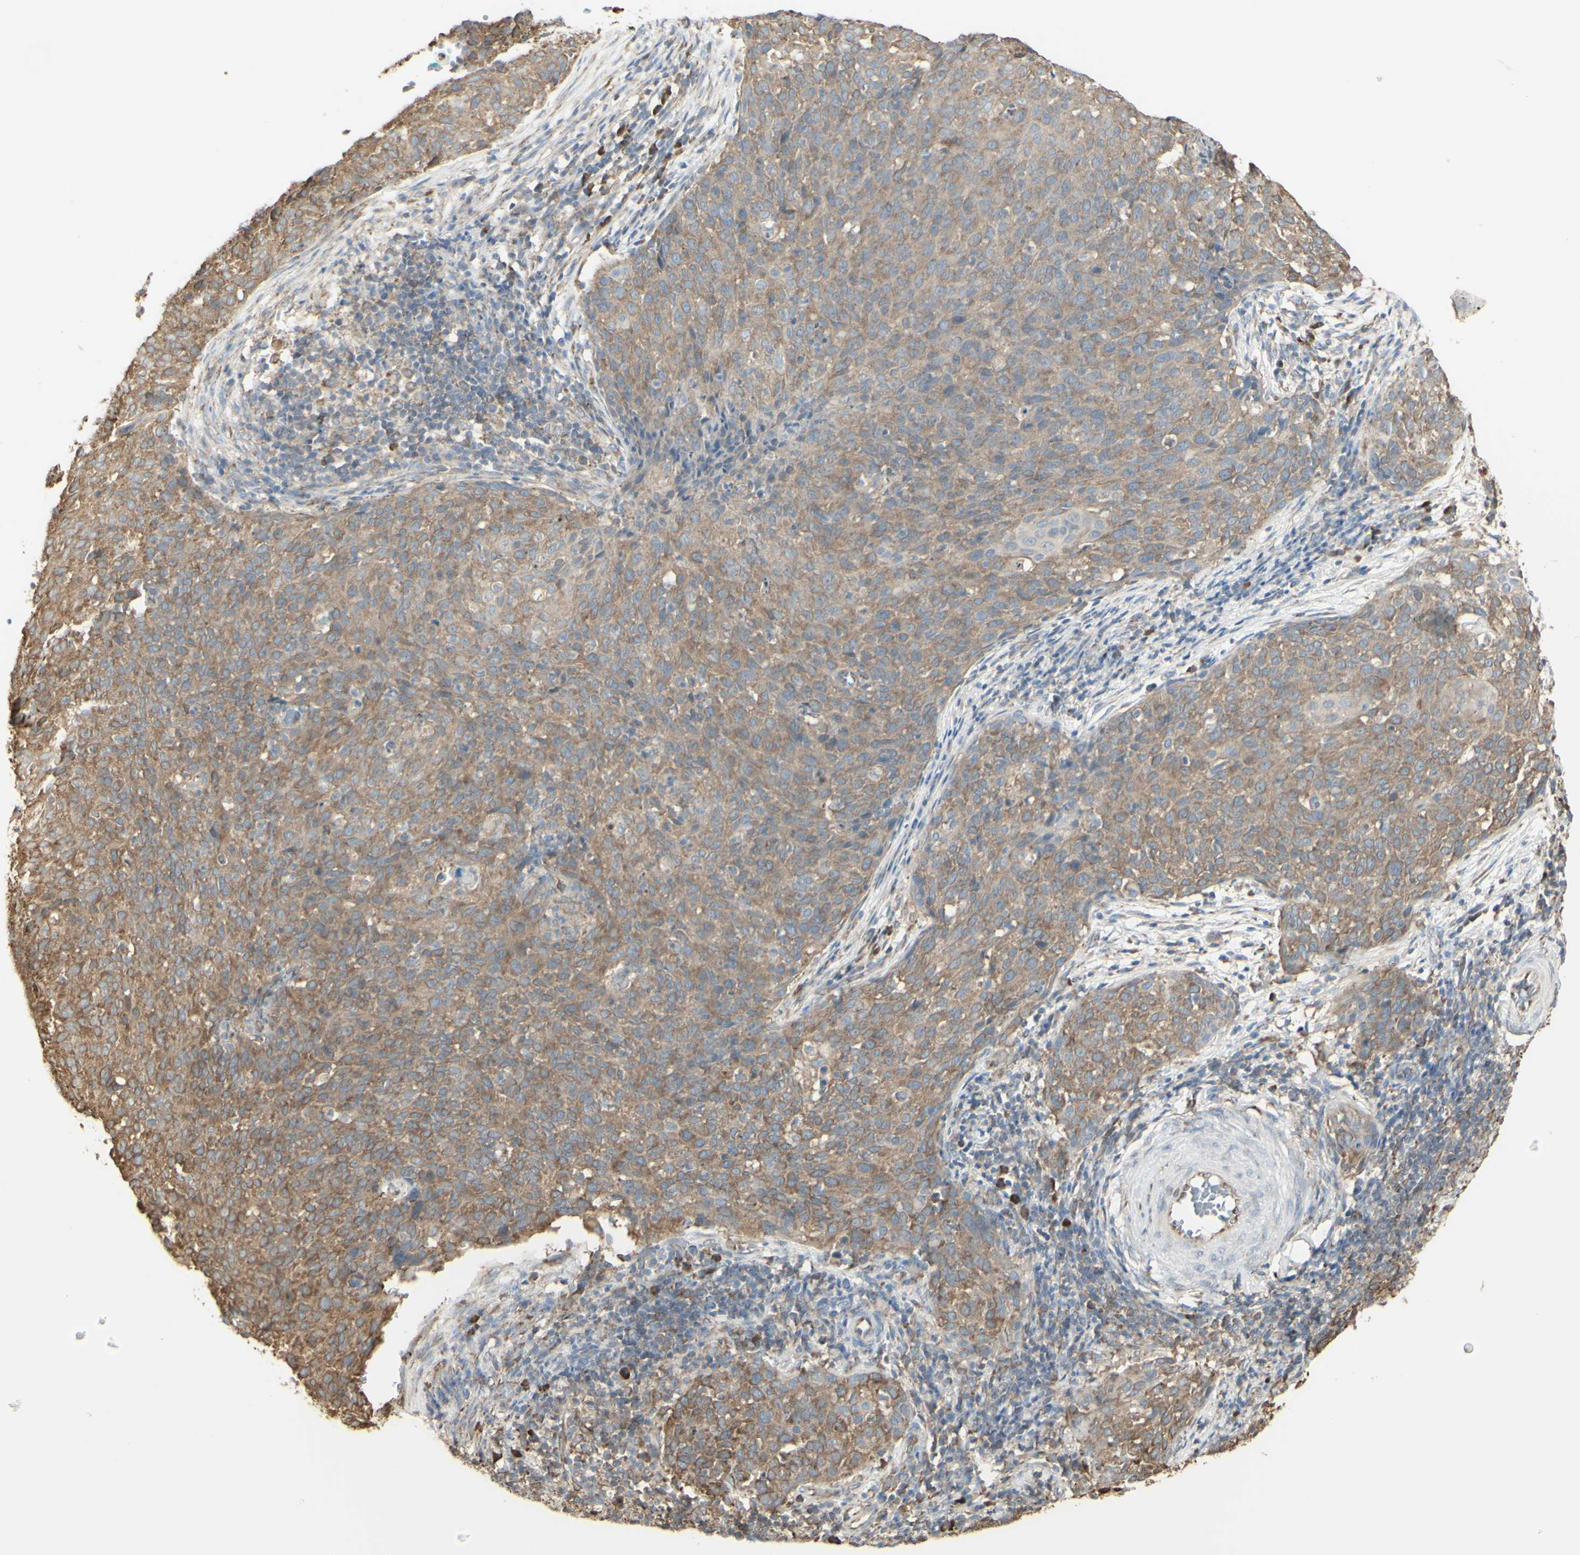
{"staining": {"intensity": "weak", "quantity": ">75%", "location": "cytoplasmic/membranous"}, "tissue": "cervical cancer", "cell_type": "Tumor cells", "image_type": "cancer", "snomed": [{"axis": "morphology", "description": "Squamous cell carcinoma, NOS"}, {"axis": "topography", "description": "Cervix"}], "caption": "IHC staining of cervical squamous cell carcinoma, which demonstrates low levels of weak cytoplasmic/membranous positivity in approximately >75% of tumor cells indicating weak cytoplasmic/membranous protein expression. The staining was performed using DAB (brown) for protein detection and nuclei were counterstained in hematoxylin (blue).", "gene": "EEF1B2", "patient": {"sex": "female", "age": 38}}